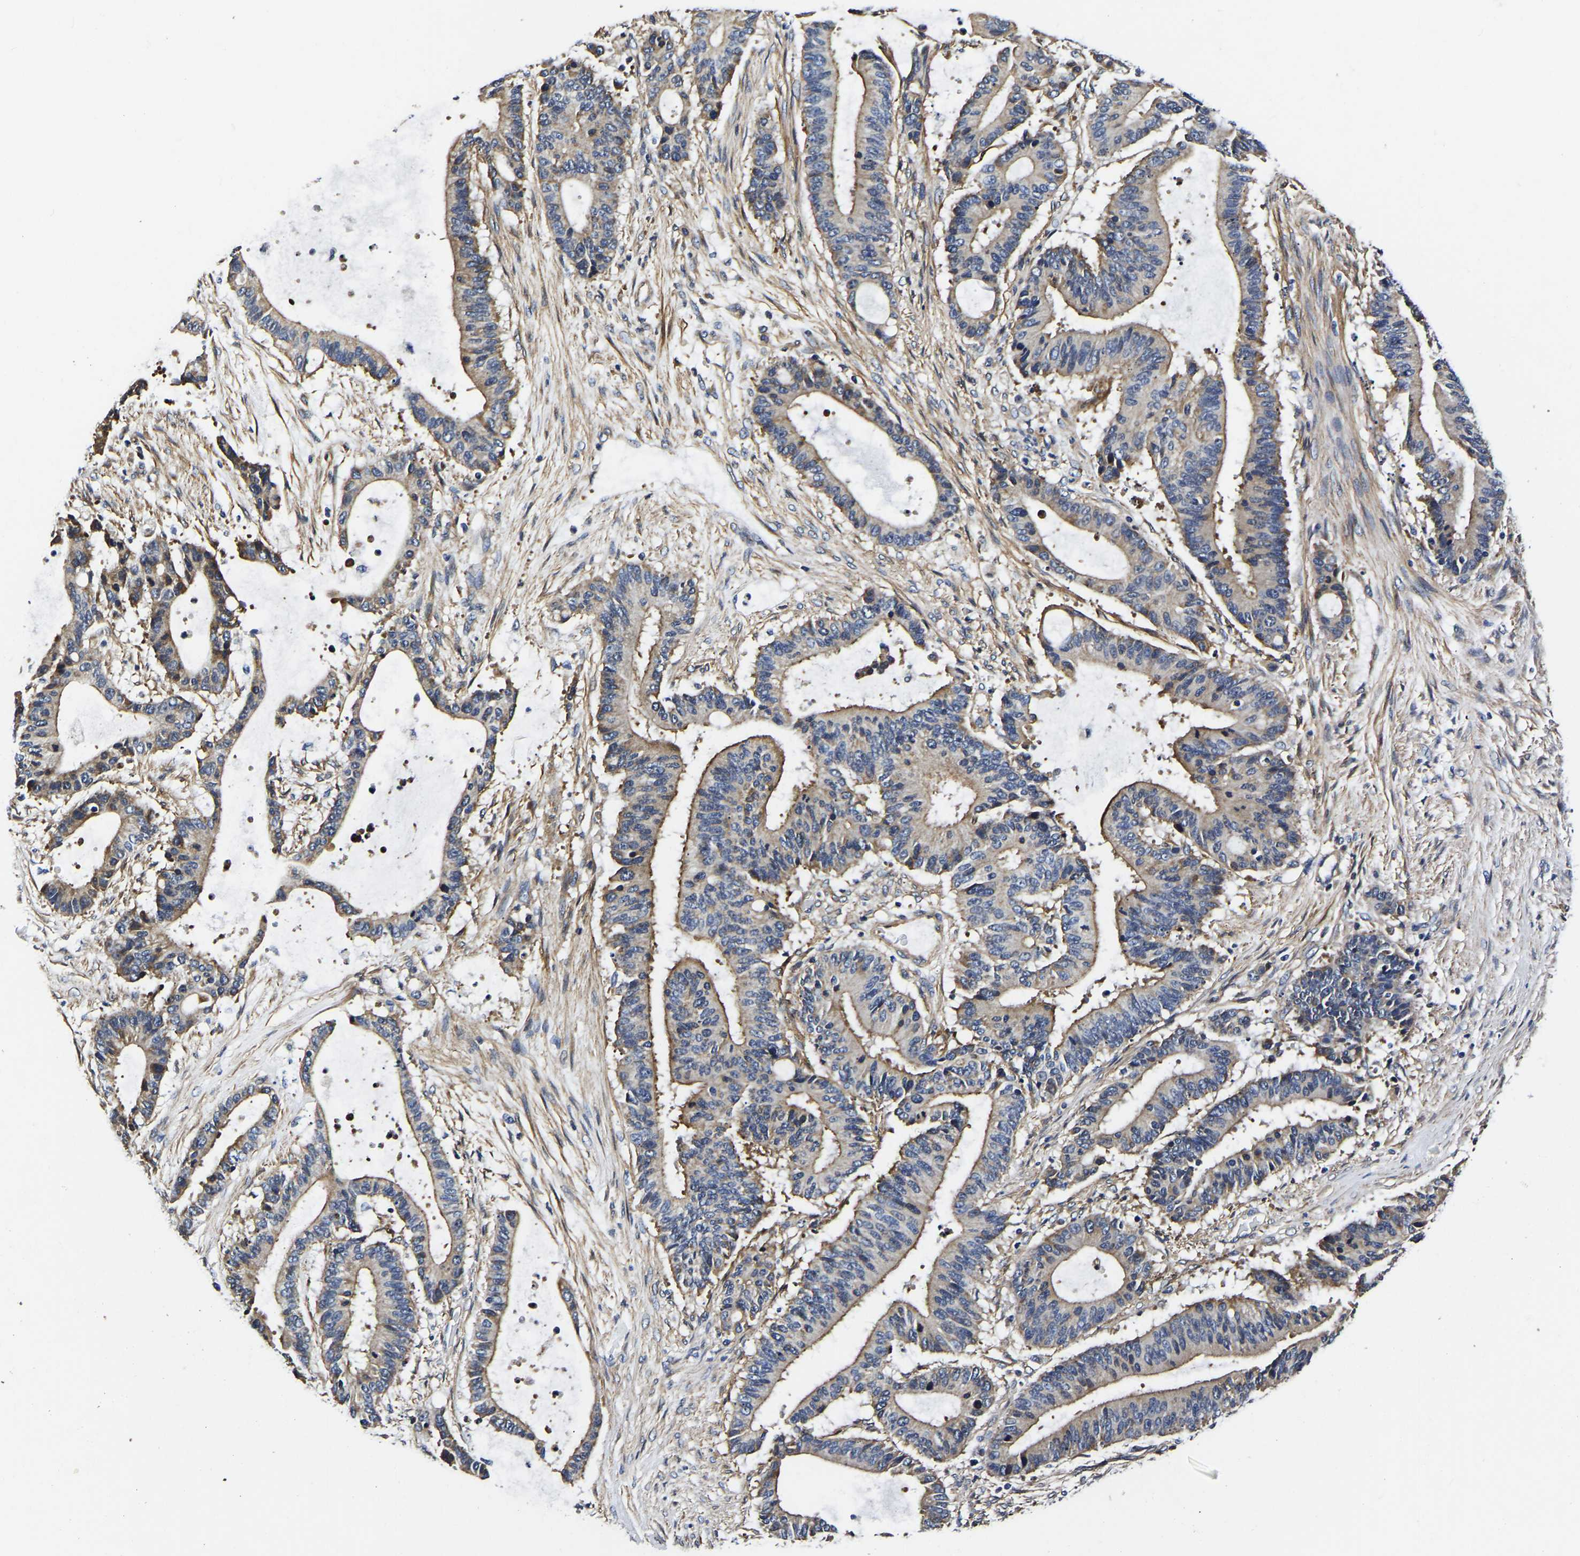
{"staining": {"intensity": "moderate", "quantity": ">75%", "location": "cytoplasmic/membranous"}, "tissue": "liver cancer", "cell_type": "Tumor cells", "image_type": "cancer", "snomed": [{"axis": "morphology", "description": "Cholangiocarcinoma"}, {"axis": "topography", "description": "Liver"}], "caption": "About >75% of tumor cells in human cholangiocarcinoma (liver) display moderate cytoplasmic/membranous protein staining as visualized by brown immunohistochemical staining.", "gene": "KCTD17", "patient": {"sex": "female", "age": 73}}